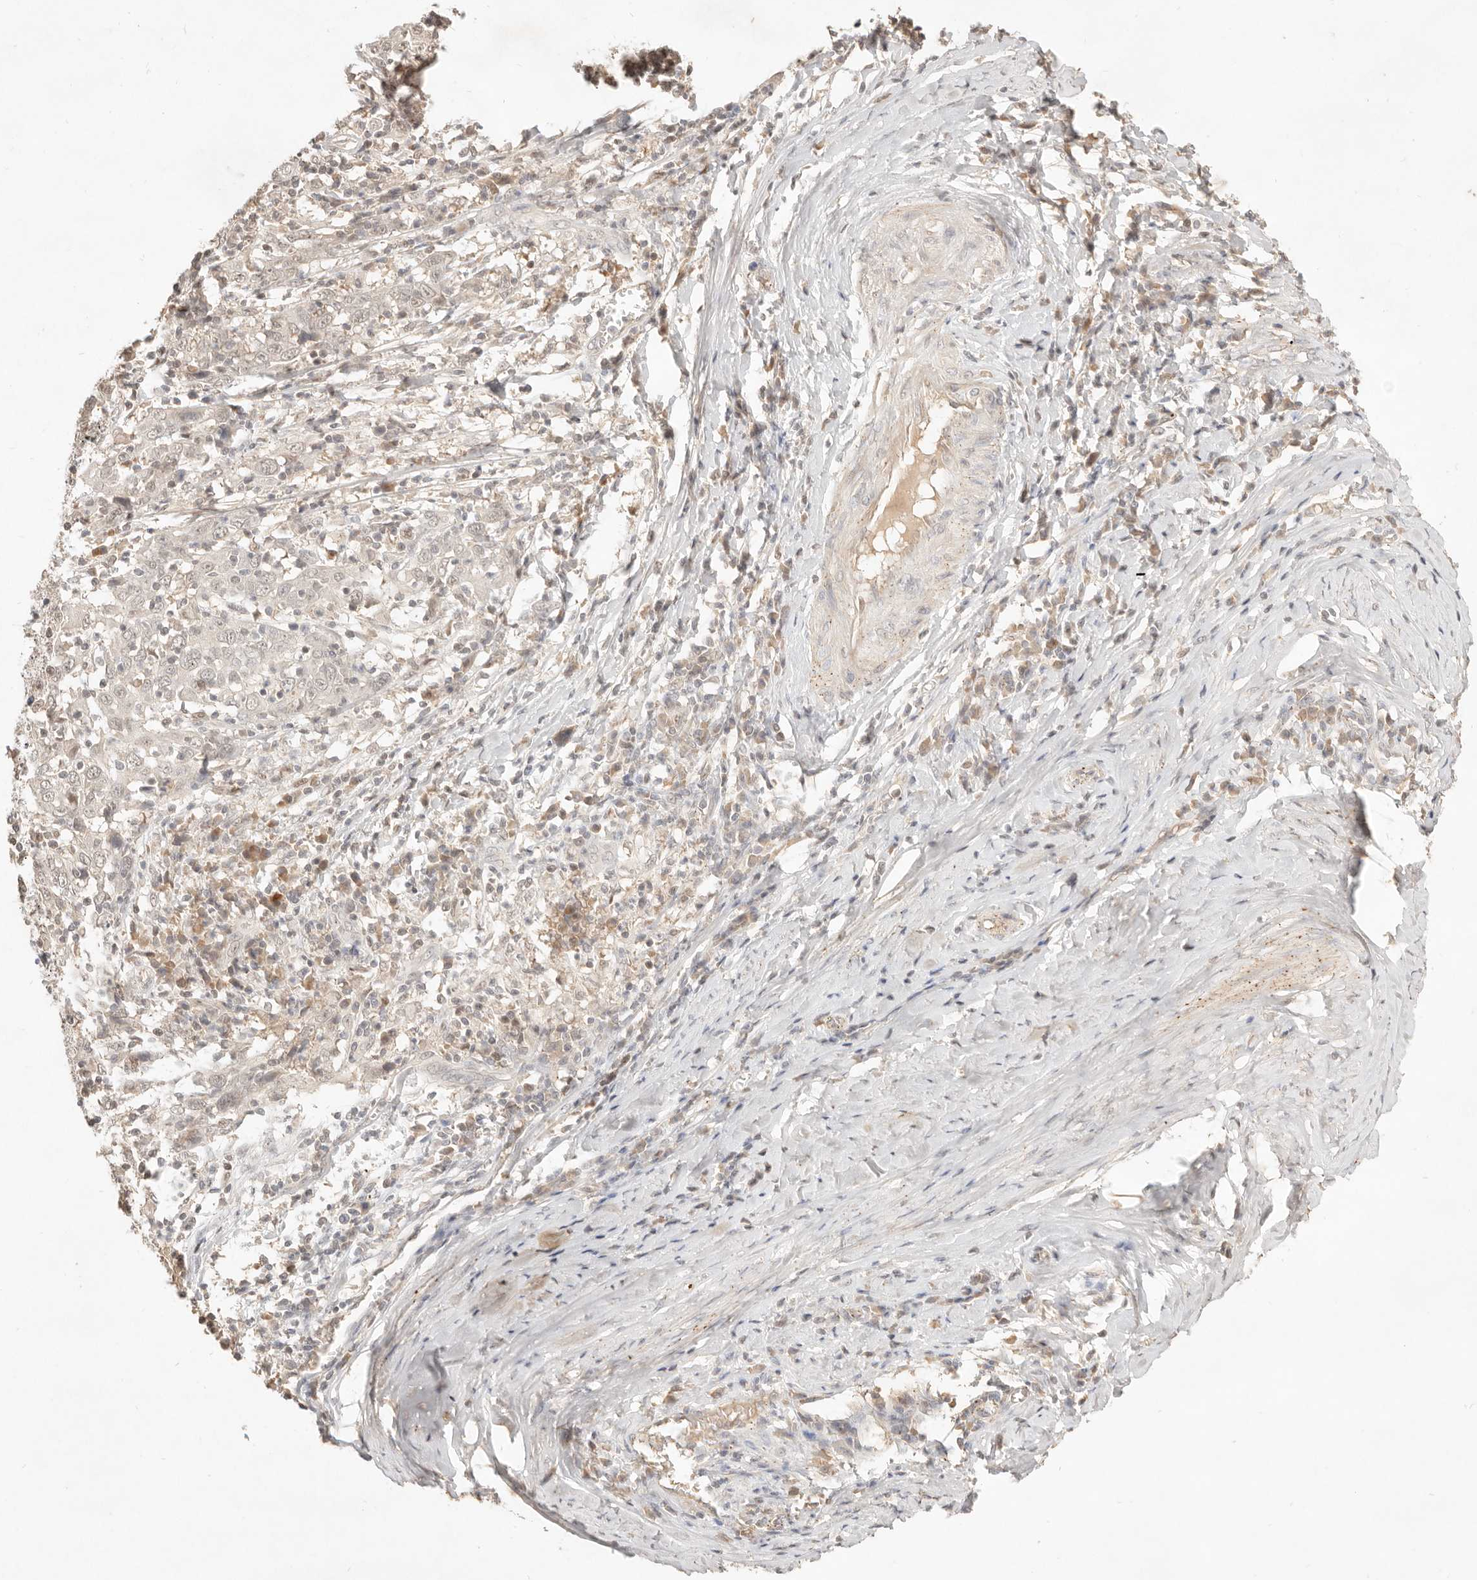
{"staining": {"intensity": "weak", "quantity": ">75%", "location": "nuclear"}, "tissue": "cervical cancer", "cell_type": "Tumor cells", "image_type": "cancer", "snomed": [{"axis": "morphology", "description": "Squamous cell carcinoma, NOS"}, {"axis": "topography", "description": "Cervix"}], "caption": "Protein staining of squamous cell carcinoma (cervical) tissue demonstrates weak nuclear expression in about >75% of tumor cells.", "gene": "MEP1A", "patient": {"sex": "female", "age": 46}}